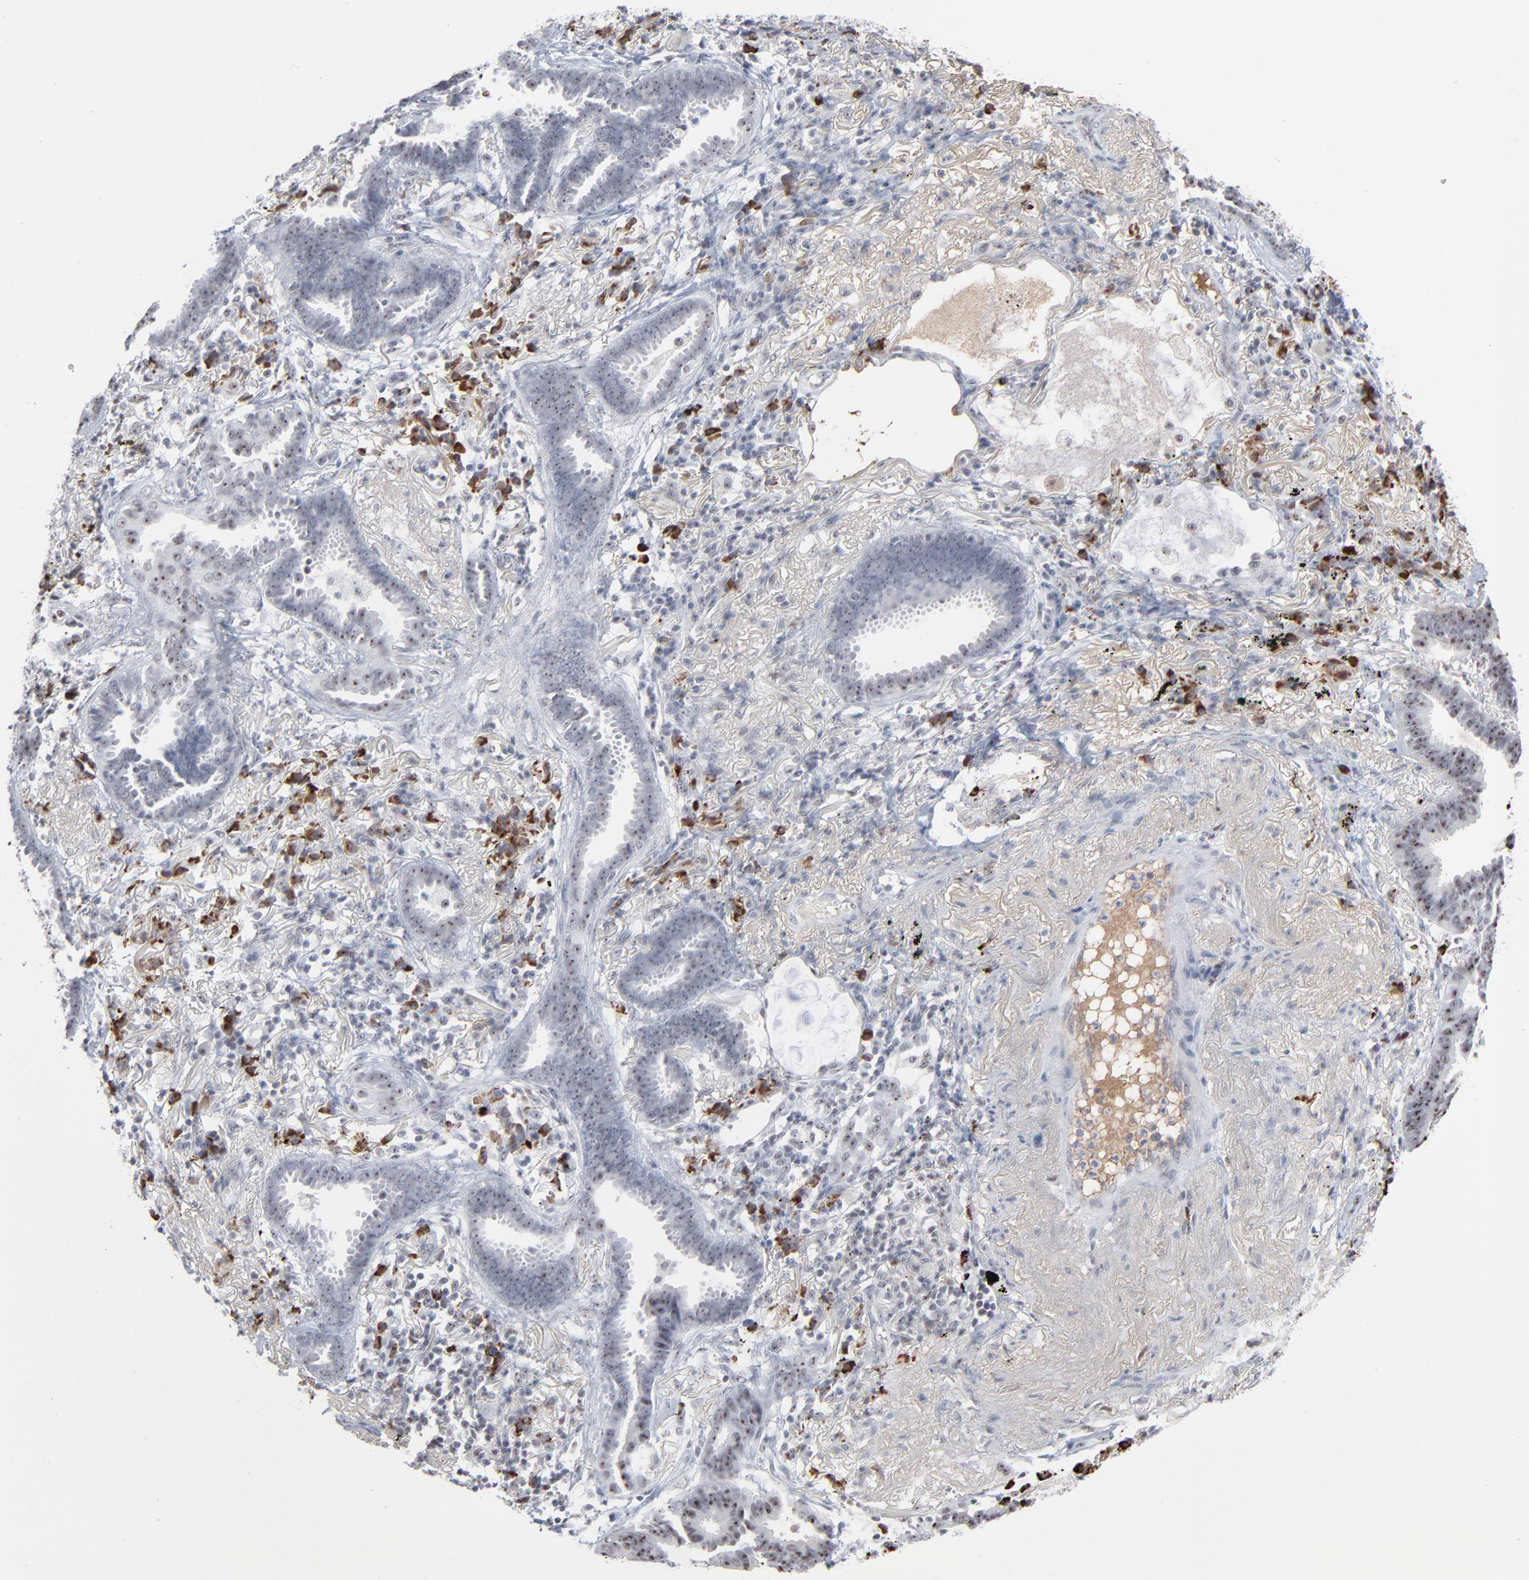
{"staining": {"intensity": "weak", "quantity": ">75%", "location": "nuclear"}, "tissue": "lung cancer", "cell_type": "Tumor cells", "image_type": "cancer", "snomed": [{"axis": "morphology", "description": "Adenocarcinoma, NOS"}, {"axis": "topography", "description": "Lung"}], "caption": "This image reveals lung cancer (adenocarcinoma) stained with immunohistochemistry (IHC) to label a protein in brown. The nuclear of tumor cells show weak positivity for the protein. Nuclei are counter-stained blue.", "gene": "MPHOSPH6", "patient": {"sex": "female", "age": 64}}